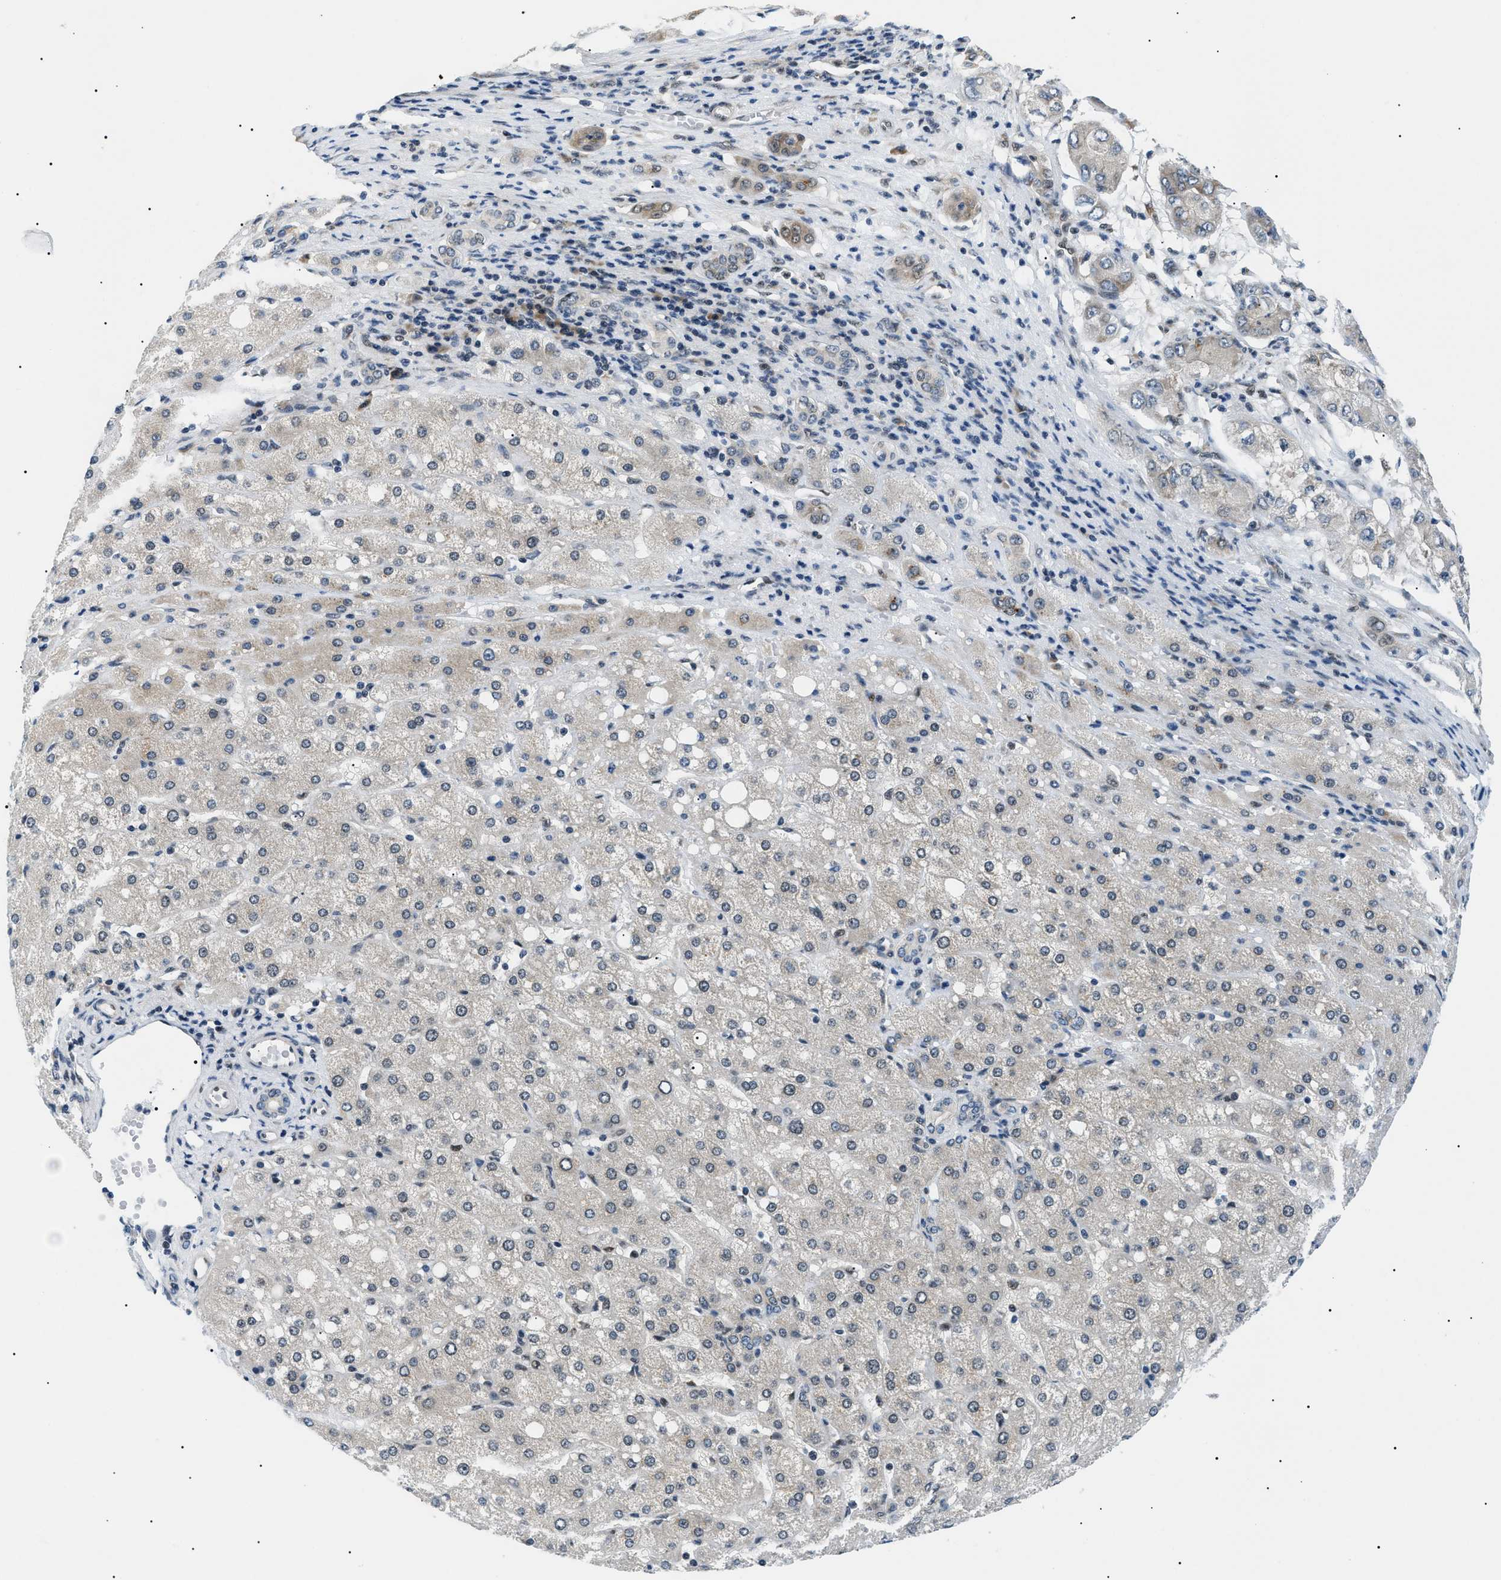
{"staining": {"intensity": "weak", "quantity": "<25%", "location": "cytoplasmic/membranous,nuclear"}, "tissue": "liver cancer", "cell_type": "Tumor cells", "image_type": "cancer", "snomed": [{"axis": "morphology", "description": "Carcinoma, Hepatocellular, NOS"}, {"axis": "topography", "description": "Liver"}], "caption": "Tumor cells show no significant positivity in liver hepatocellular carcinoma. Nuclei are stained in blue.", "gene": "CWC25", "patient": {"sex": "male", "age": 80}}